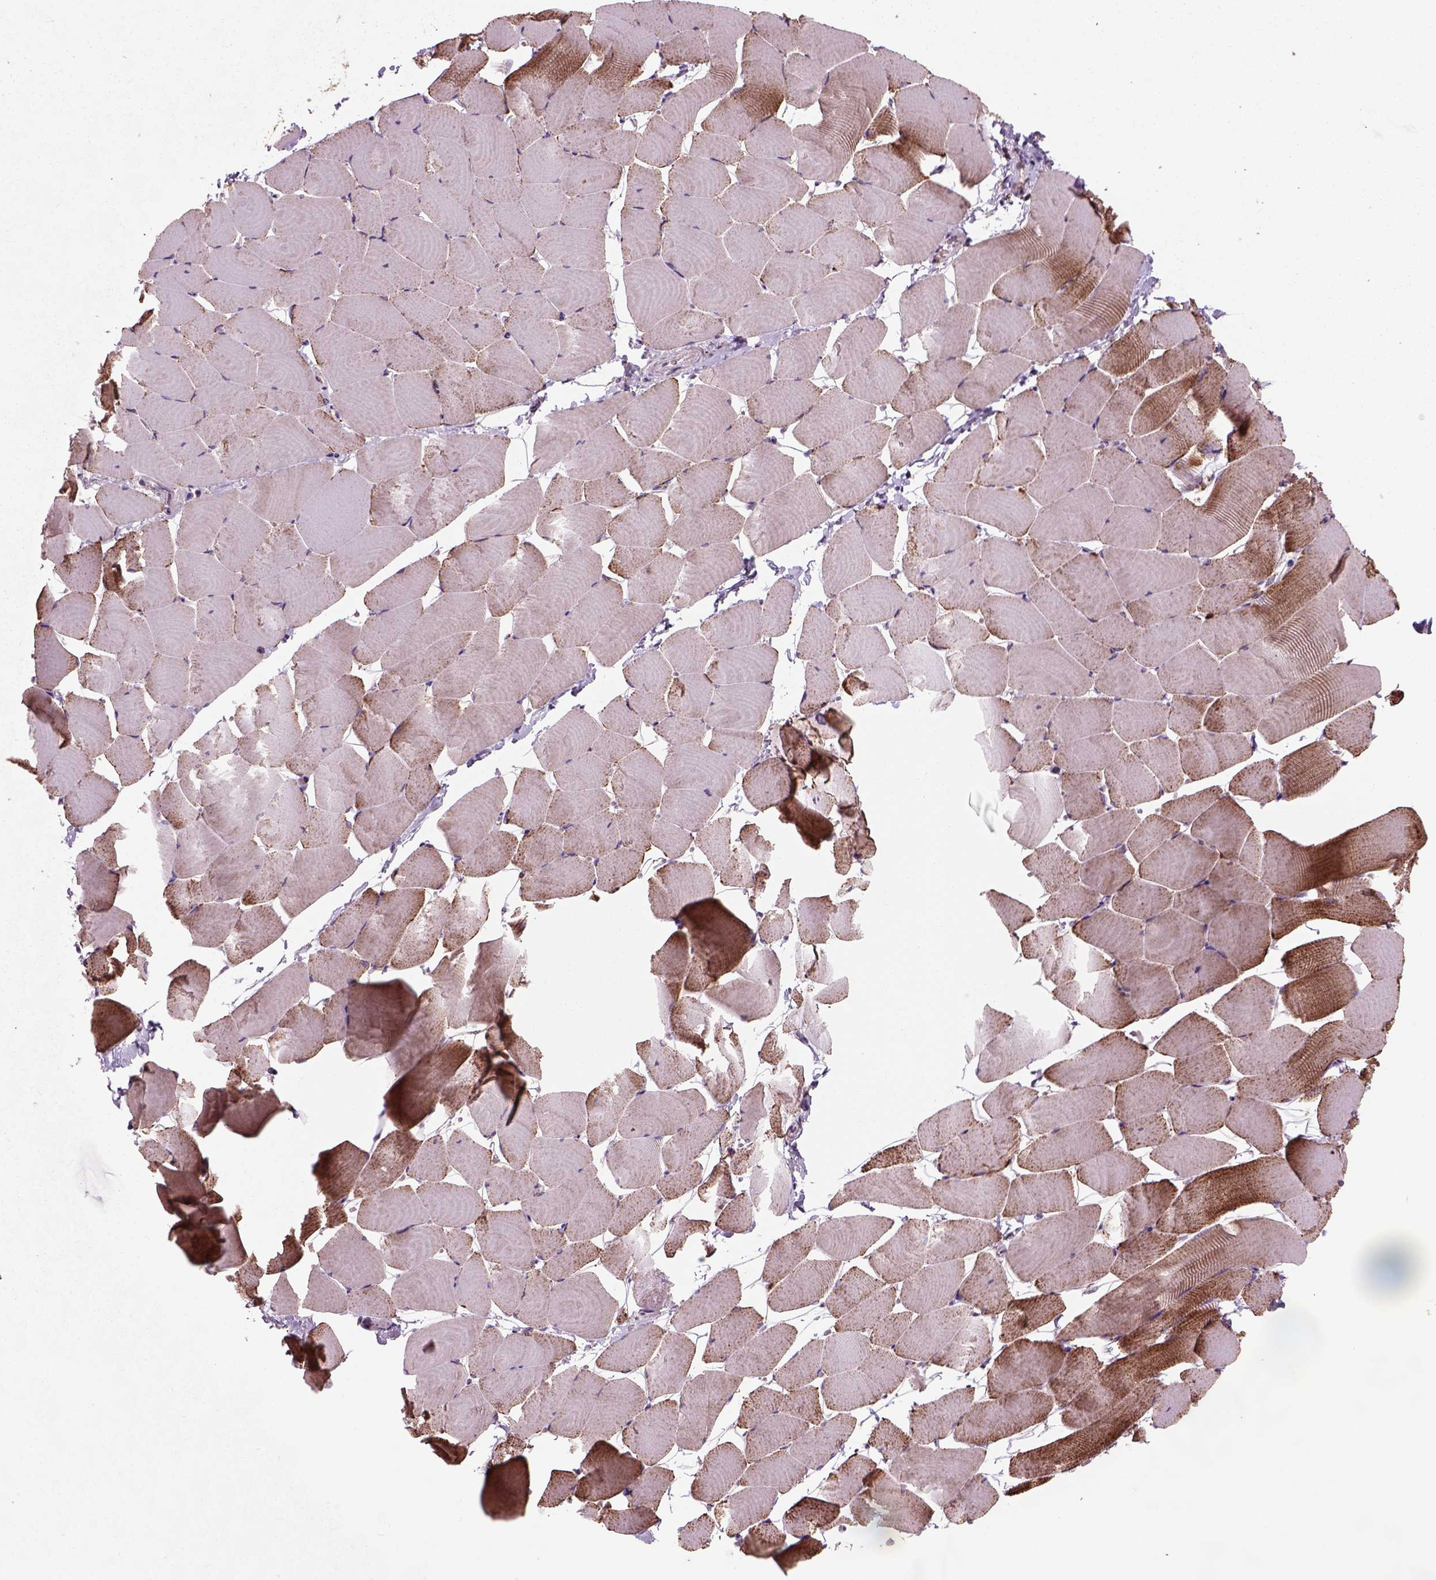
{"staining": {"intensity": "moderate", "quantity": "<25%", "location": "cytoplasmic/membranous"}, "tissue": "skeletal muscle", "cell_type": "Myocytes", "image_type": "normal", "snomed": [{"axis": "morphology", "description": "Normal tissue, NOS"}, {"axis": "topography", "description": "Skeletal muscle"}], "caption": "Protein positivity by immunohistochemistry (IHC) demonstrates moderate cytoplasmic/membranous expression in approximately <25% of myocytes in normal skeletal muscle.", "gene": "NUDT16L1", "patient": {"sex": "male", "age": 25}}